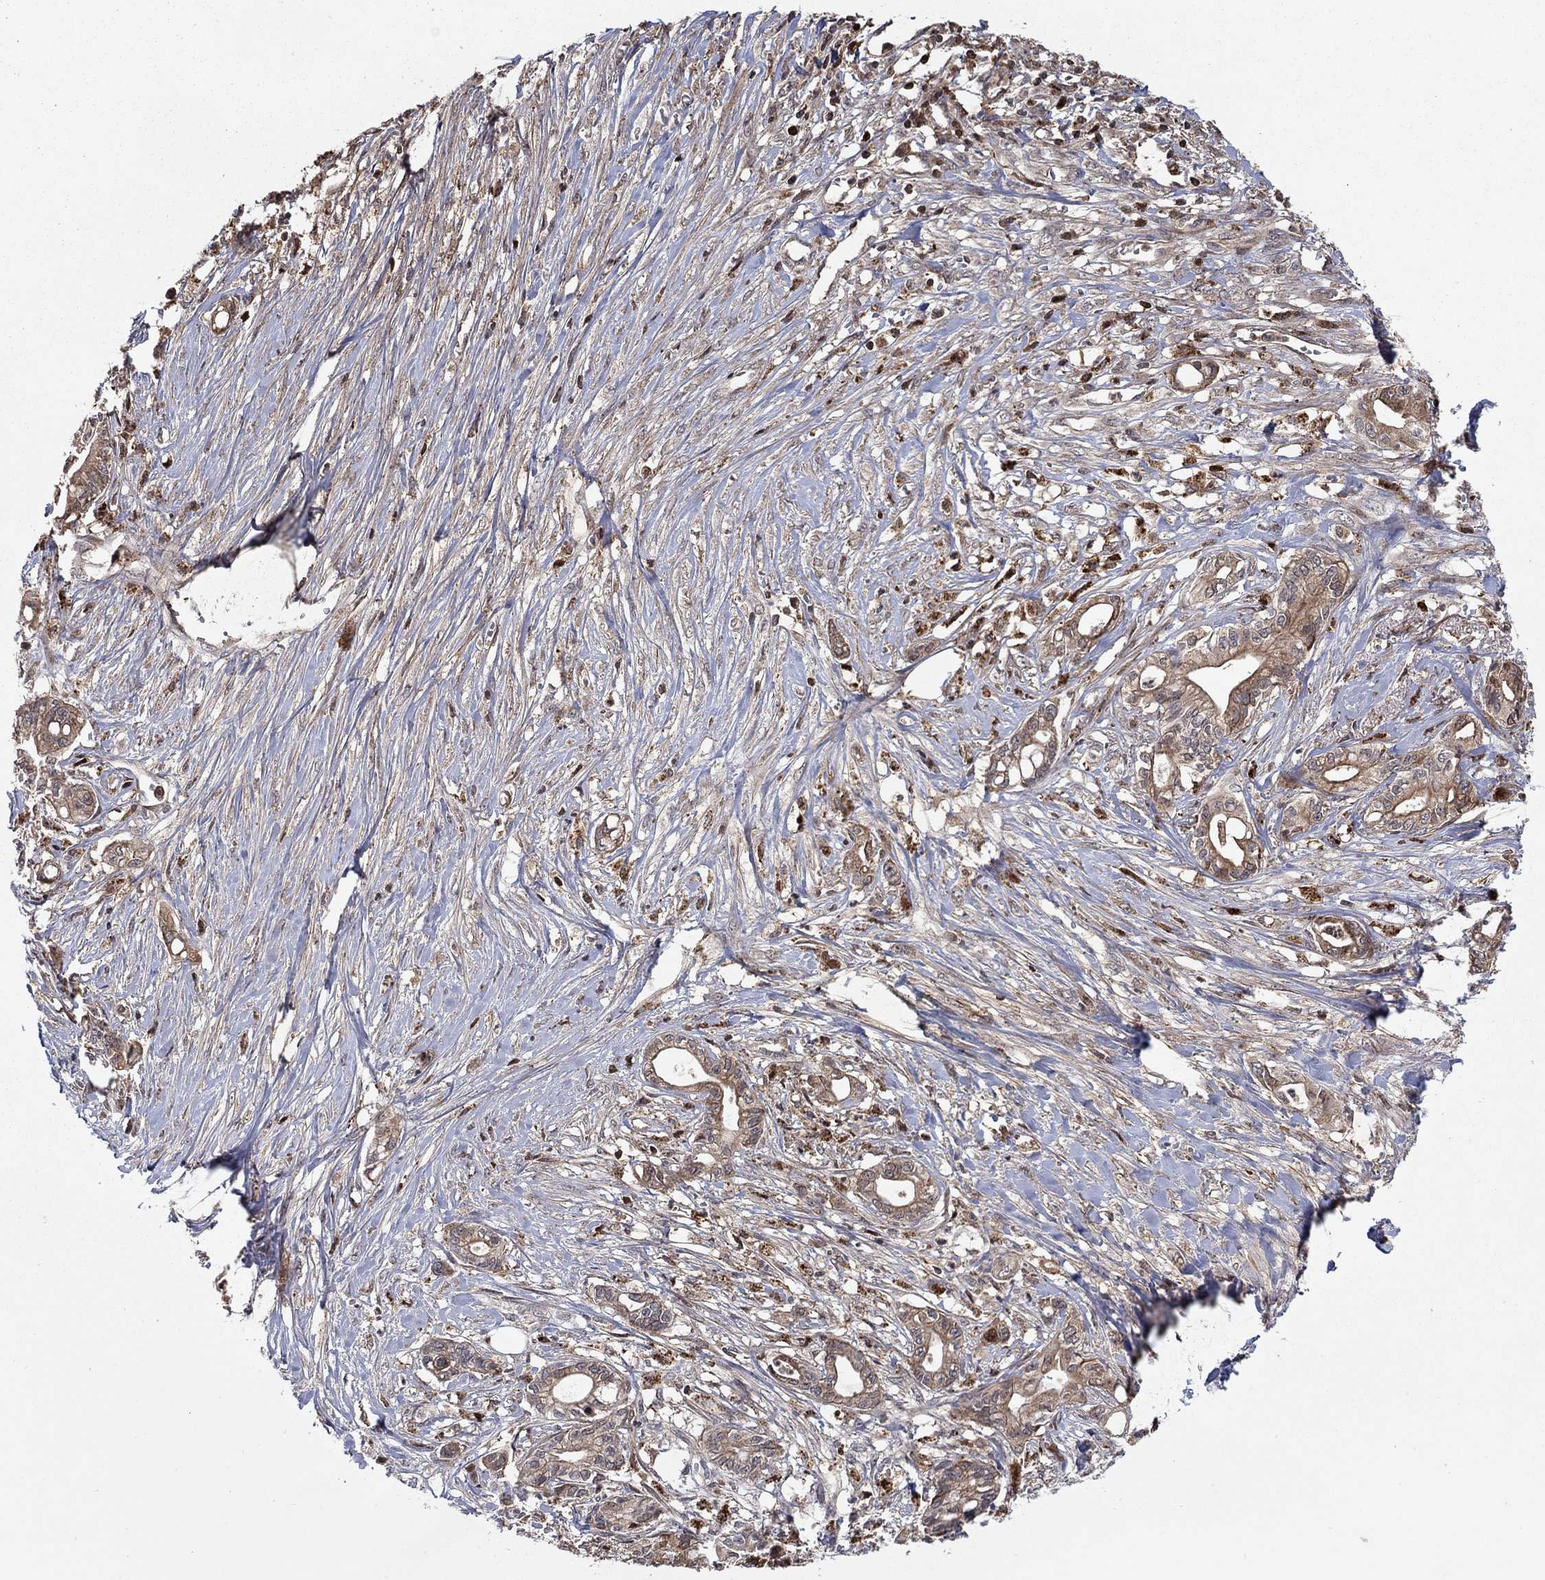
{"staining": {"intensity": "moderate", "quantity": ">75%", "location": "cytoplasmic/membranous"}, "tissue": "pancreatic cancer", "cell_type": "Tumor cells", "image_type": "cancer", "snomed": [{"axis": "morphology", "description": "Adenocarcinoma, NOS"}, {"axis": "topography", "description": "Pancreas"}], "caption": "Pancreatic cancer tissue exhibits moderate cytoplasmic/membranous staining in about >75% of tumor cells, visualized by immunohistochemistry. (Brightfield microscopy of DAB IHC at high magnification).", "gene": "LPCAT4", "patient": {"sex": "male", "age": 71}}